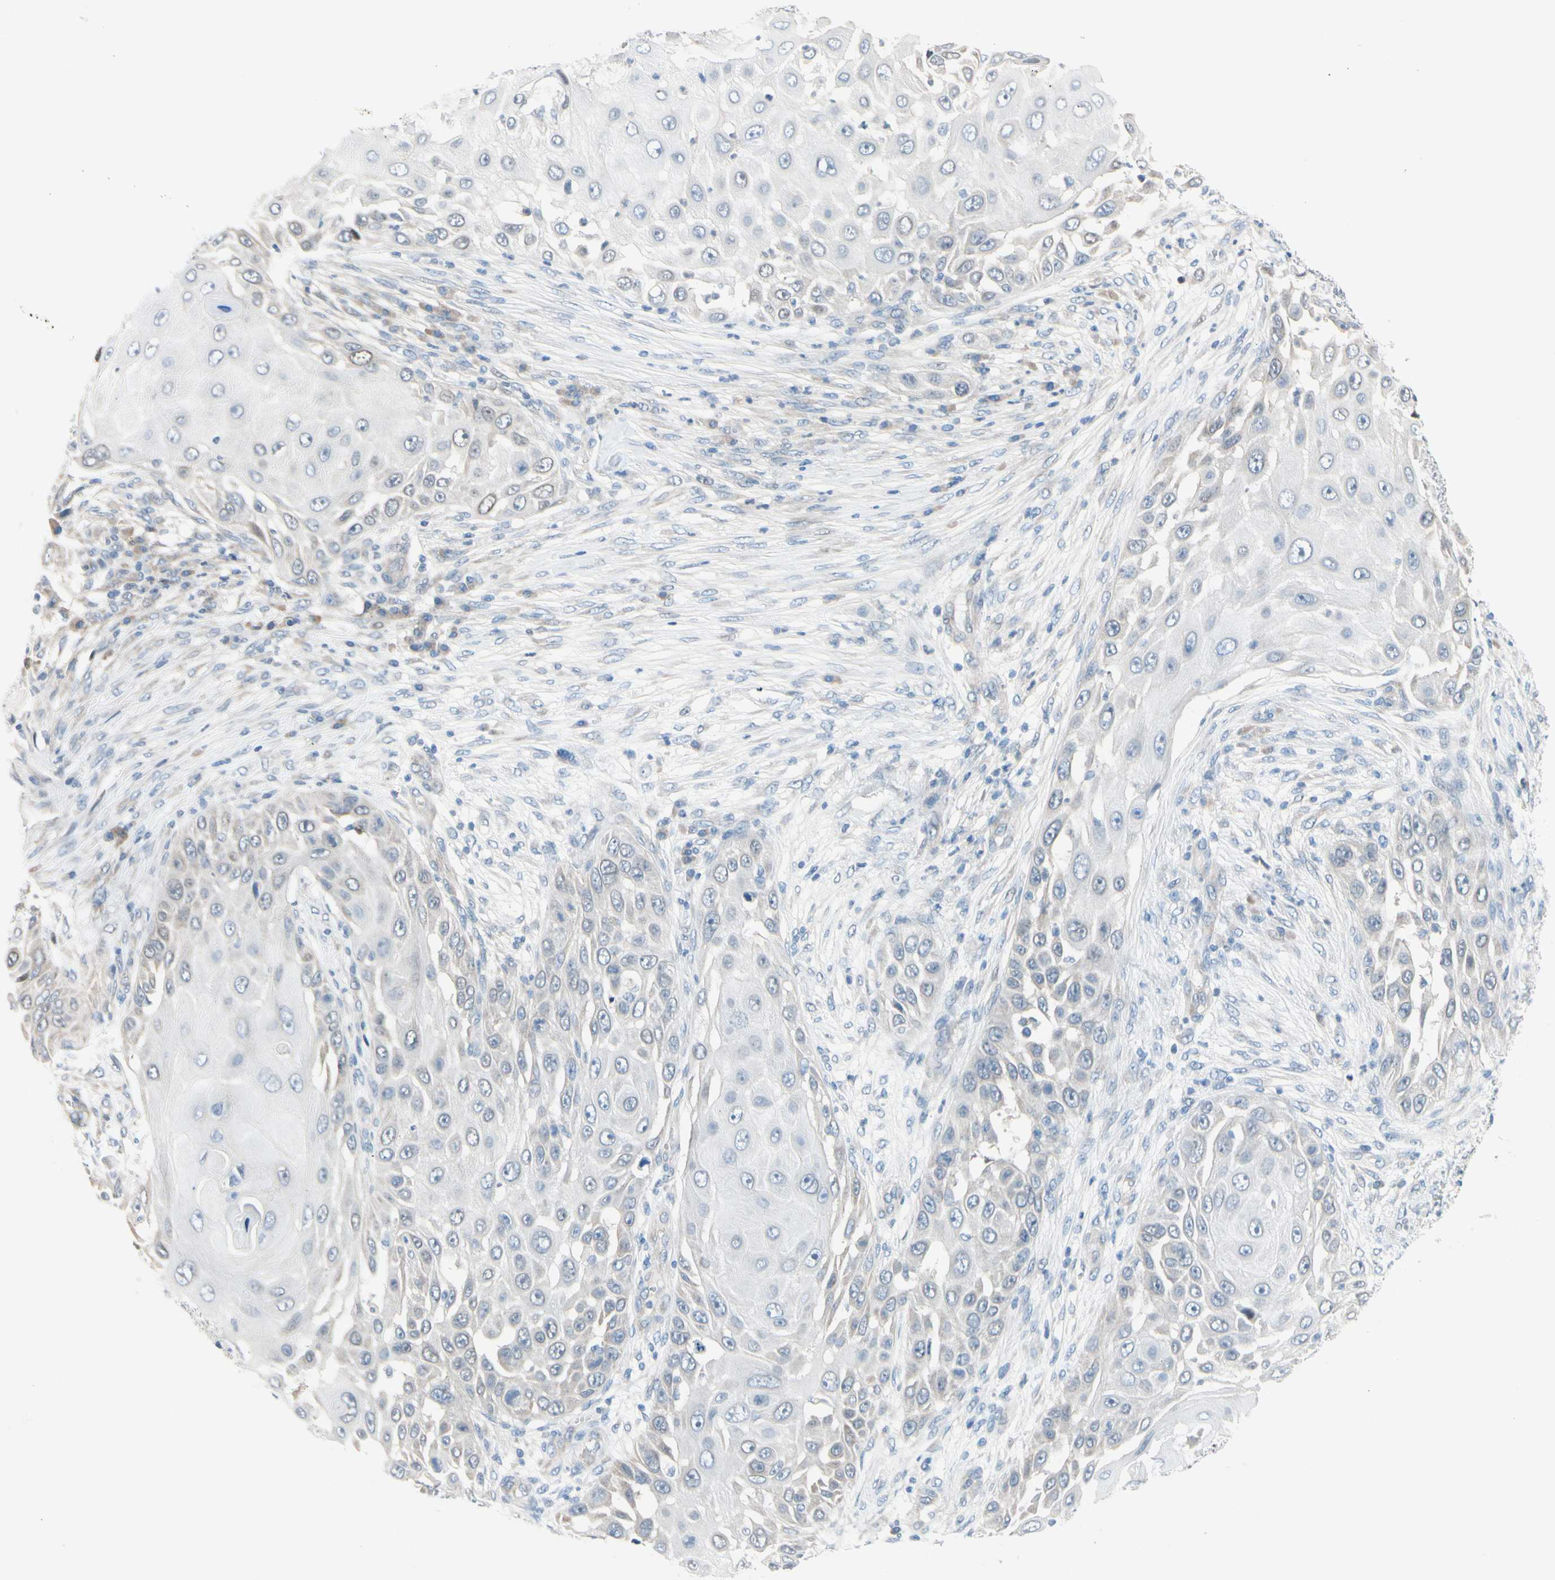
{"staining": {"intensity": "negative", "quantity": "none", "location": "none"}, "tissue": "skin cancer", "cell_type": "Tumor cells", "image_type": "cancer", "snomed": [{"axis": "morphology", "description": "Squamous cell carcinoma, NOS"}, {"axis": "topography", "description": "Skin"}], "caption": "Human squamous cell carcinoma (skin) stained for a protein using IHC displays no expression in tumor cells.", "gene": "CFAP36", "patient": {"sex": "female", "age": 44}}